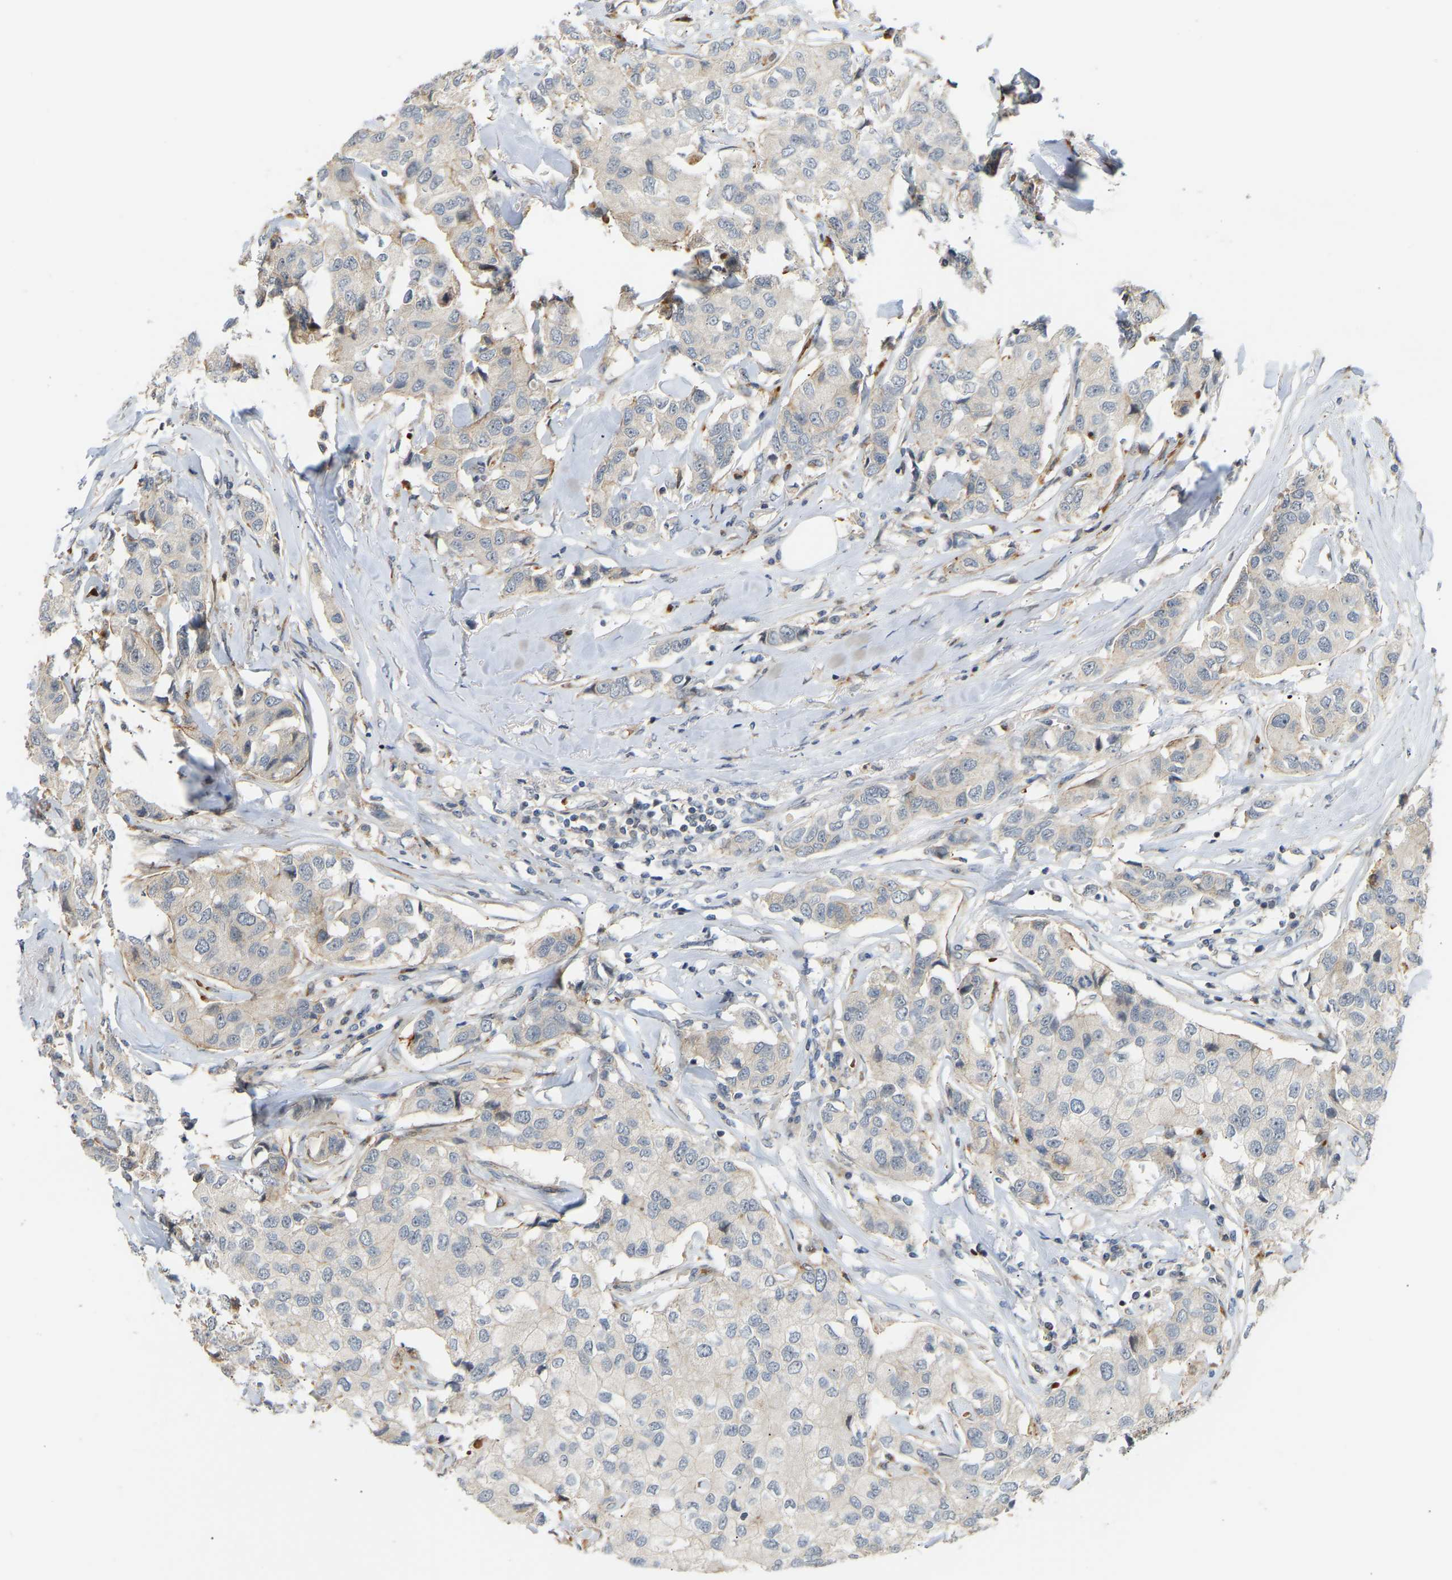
{"staining": {"intensity": "negative", "quantity": "none", "location": "none"}, "tissue": "breast cancer", "cell_type": "Tumor cells", "image_type": "cancer", "snomed": [{"axis": "morphology", "description": "Duct carcinoma"}, {"axis": "topography", "description": "Breast"}], "caption": "Tumor cells show no significant protein expression in breast infiltrating ductal carcinoma. Brightfield microscopy of IHC stained with DAB (brown) and hematoxylin (blue), captured at high magnification.", "gene": "POGLUT2", "patient": {"sex": "female", "age": 80}}